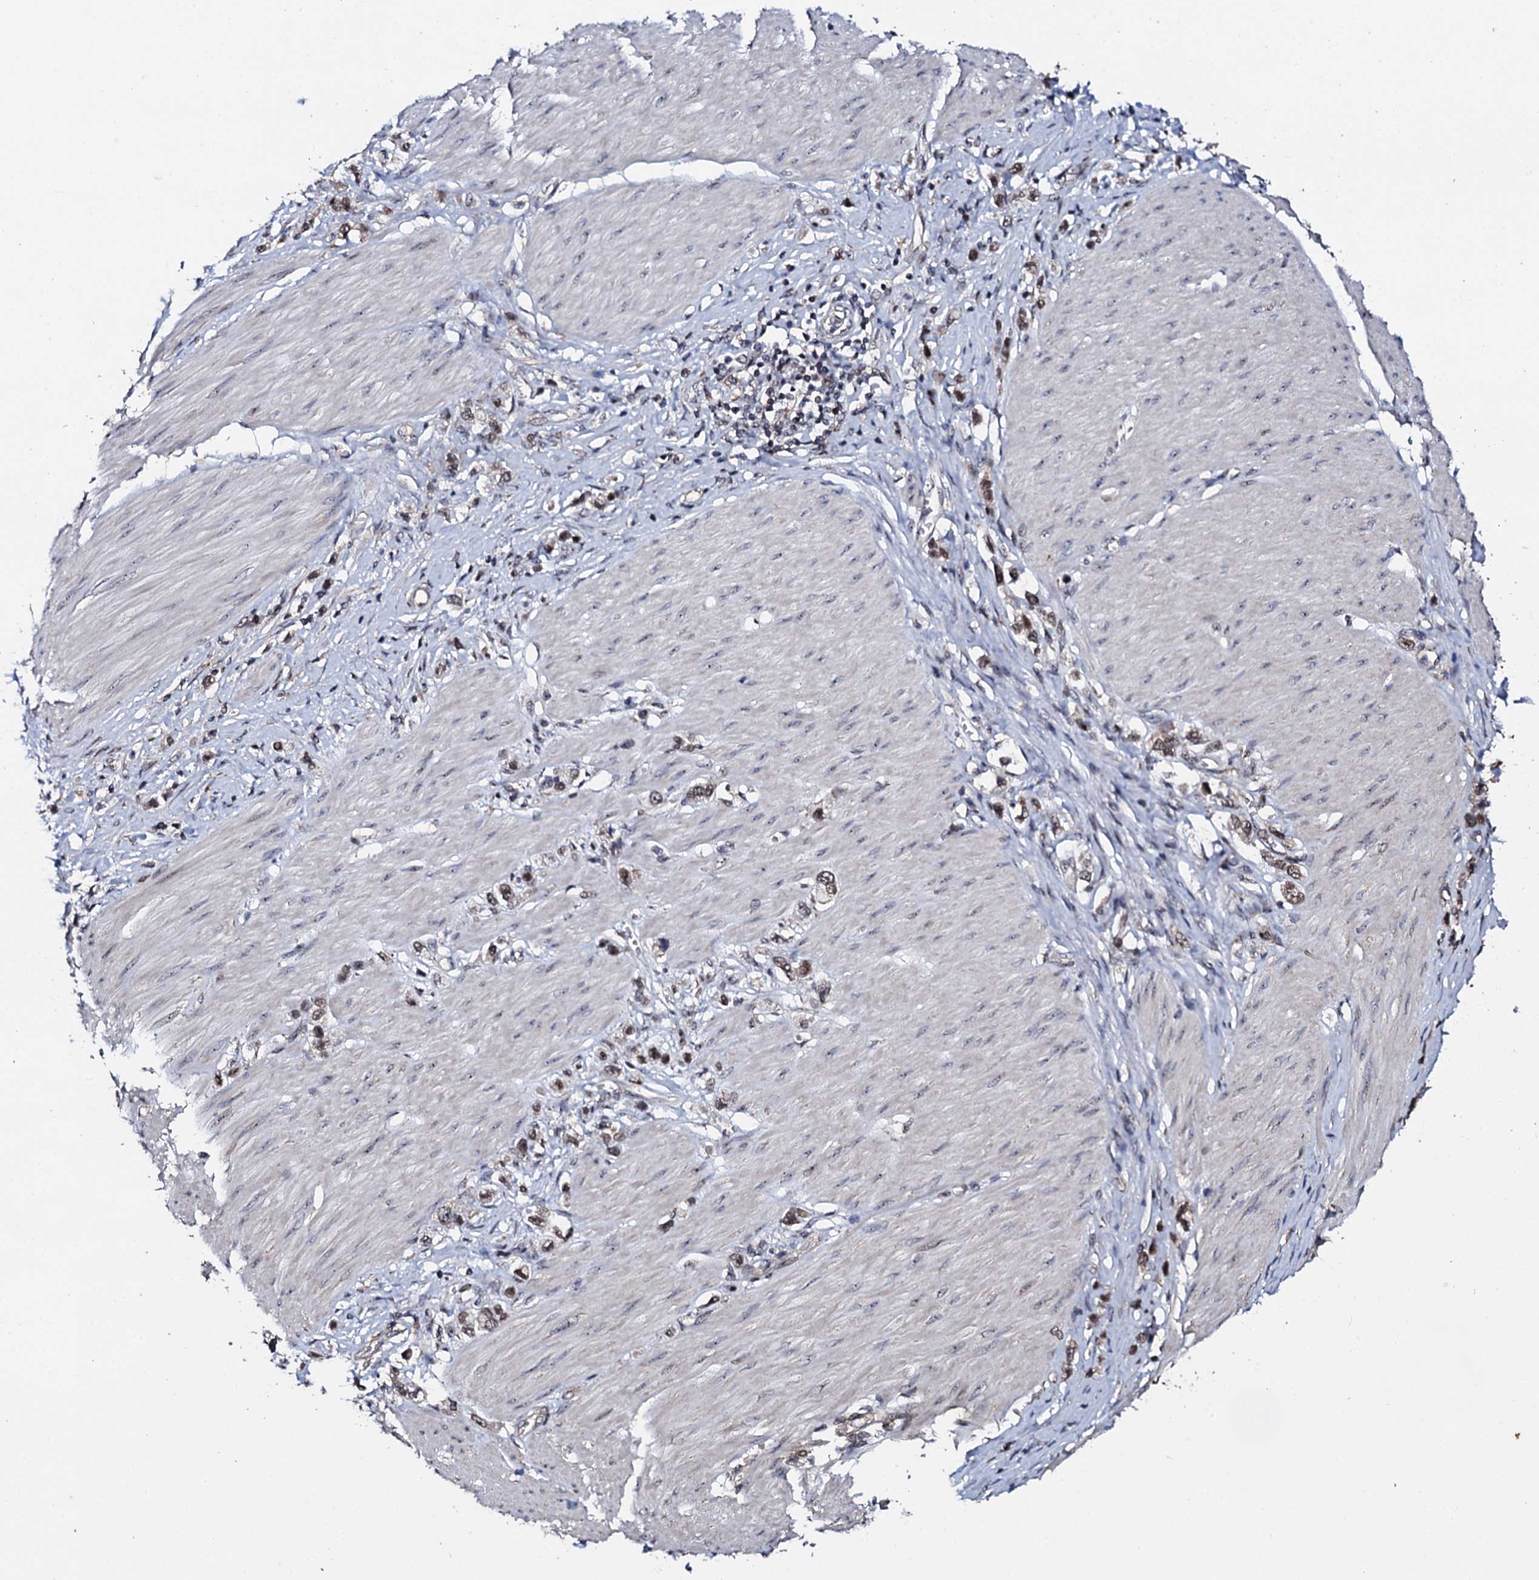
{"staining": {"intensity": "weak", "quantity": "25%-75%", "location": "nuclear"}, "tissue": "stomach cancer", "cell_type": "Tumor cells", "image_type": "cancer", "snomed": [{"axis": "morphology", "description": "Normal tissue, NOS"}, {"axis": "morphology", "description": "Adenocarcinoma, NOS"}, {"axis": "topography", "description": "Stomach, upper"}, {"axis": "topography", "description": "Stomach"}], "caption": "Immunohistochemistry (DAB (3,3'-diaminobenzidine)) staining of human adenocarcinoma (stomach) shows weak nuclear protein staining in about 25%-75% of tumor cells.", "gene": "FAM111A", "patient": {"sex": "female", "age": 65}}